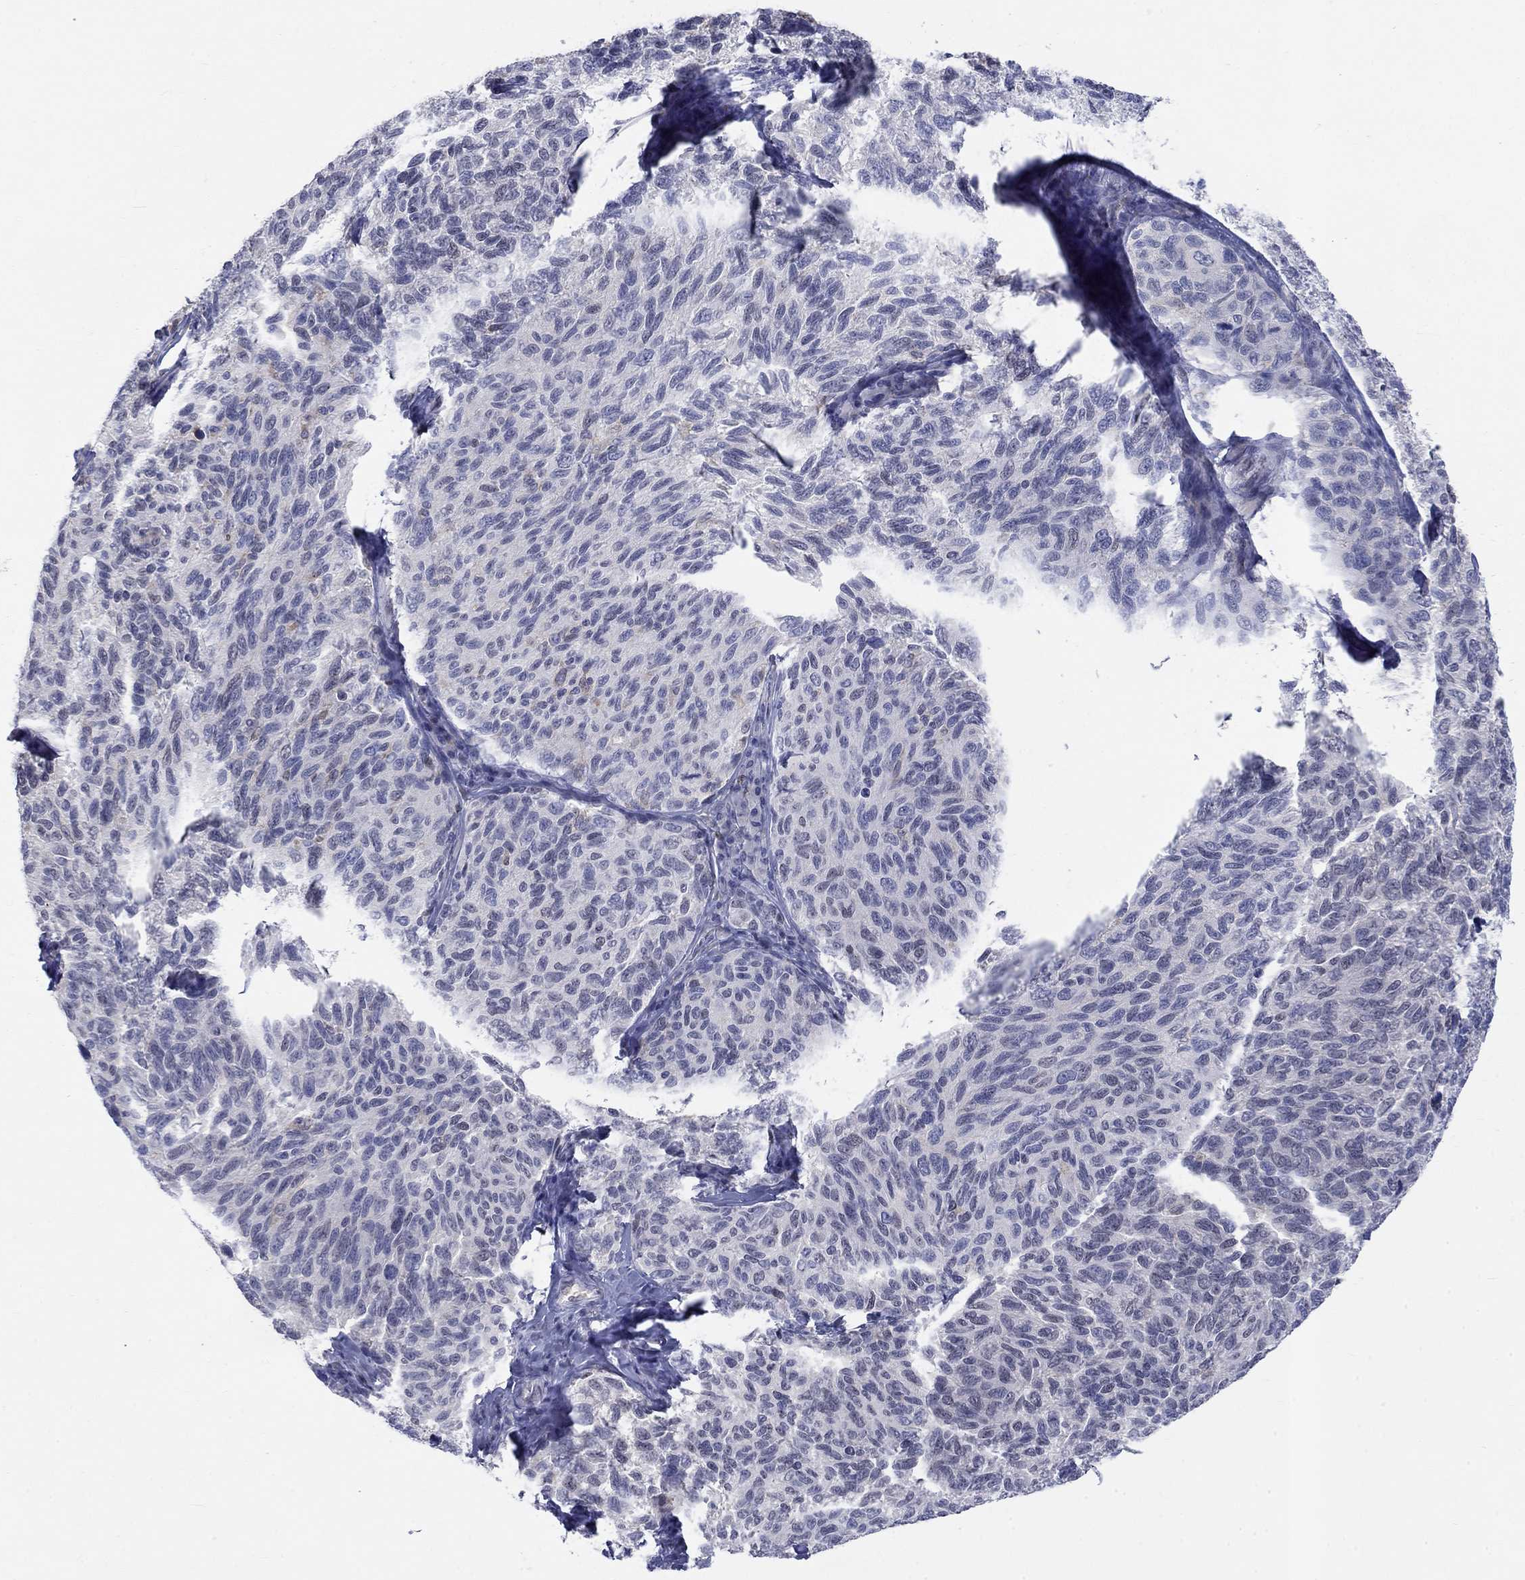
{"staining": {"intensity": "negative", "quantity": "none", "location": "none"}, "tissue": "melanoma", "cell_type": "Tumor cells", "image_type": "cancer", "snomed": [{"axis": "morphology", "description": "Malignant melanoma, NOS"}, {"axis": "topography", "description": "Skin"}], "caption": "An immunohistochemistry (IHC) micrograph of malignant melanoma is shown. There is no staining in tumor cells of malignant melanoma. (Stains: DAB (3,3'-diaminobenzidine) IHC with hematoxylin counter stain, Microscopy: brightfield microscopy at high magnification).", "gene": "EGFLAM", "patient": {"sex": "female", "age": 73}}